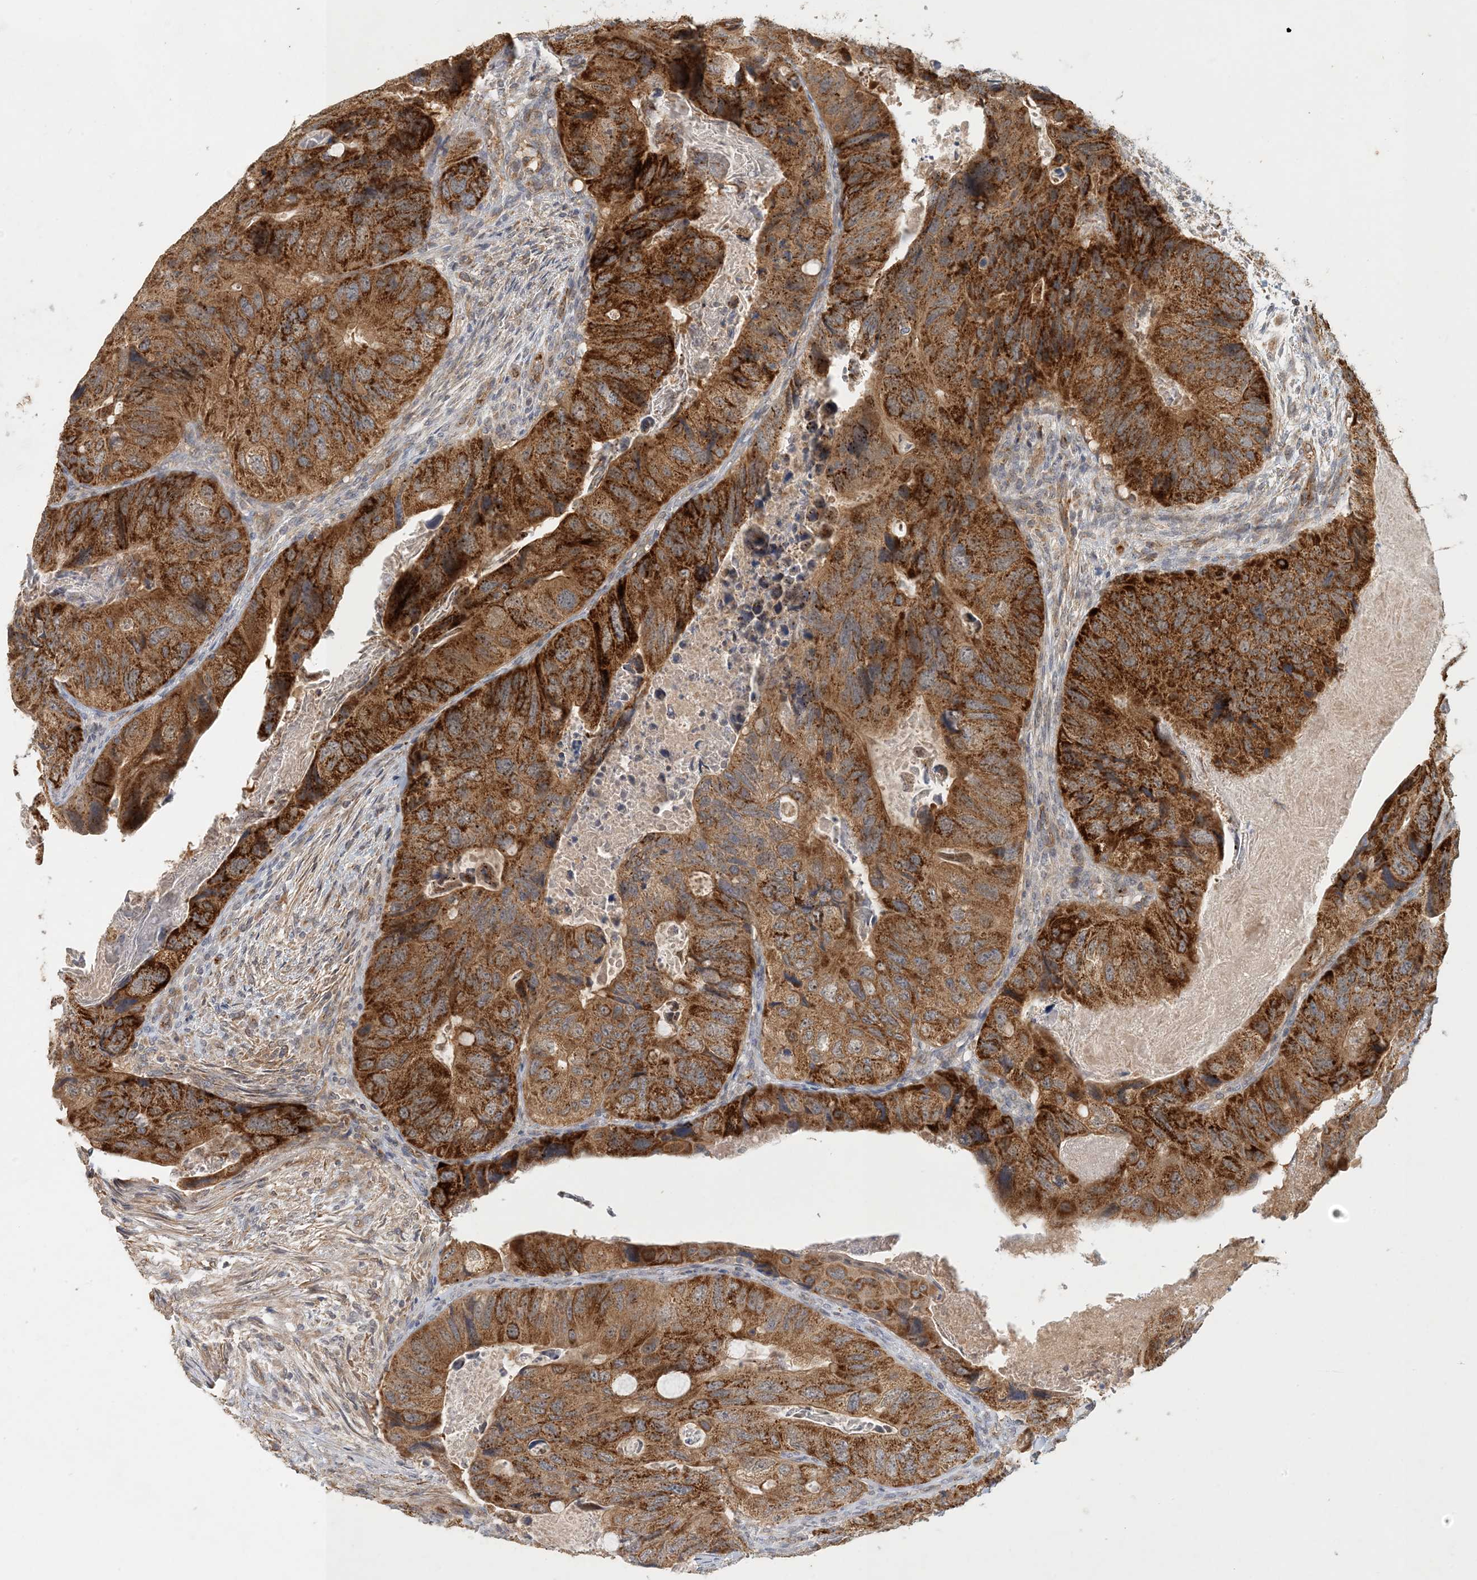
{"staining": {"intensity": "strong", "quantity": ">75%", "location": "cytoplasmic/membranous"}, "tissue": "colorectal cancer", "cell_type": "Tumor cells", "image_type": "cancer", "snomed": [{"axis": "morphology", "description": "Adenocarcinoma, NOS"}, {"axis": "topography", "description": "Rectum"}], "caption": "Immunohistochemical staining of colorectal adenocarcinoma reveals high levels of strong cytoplasmic/membranous expression in about >75% of tumor cells.", "gene": "ZBTB3", "patient": {"sex": "male", "age": 63}}